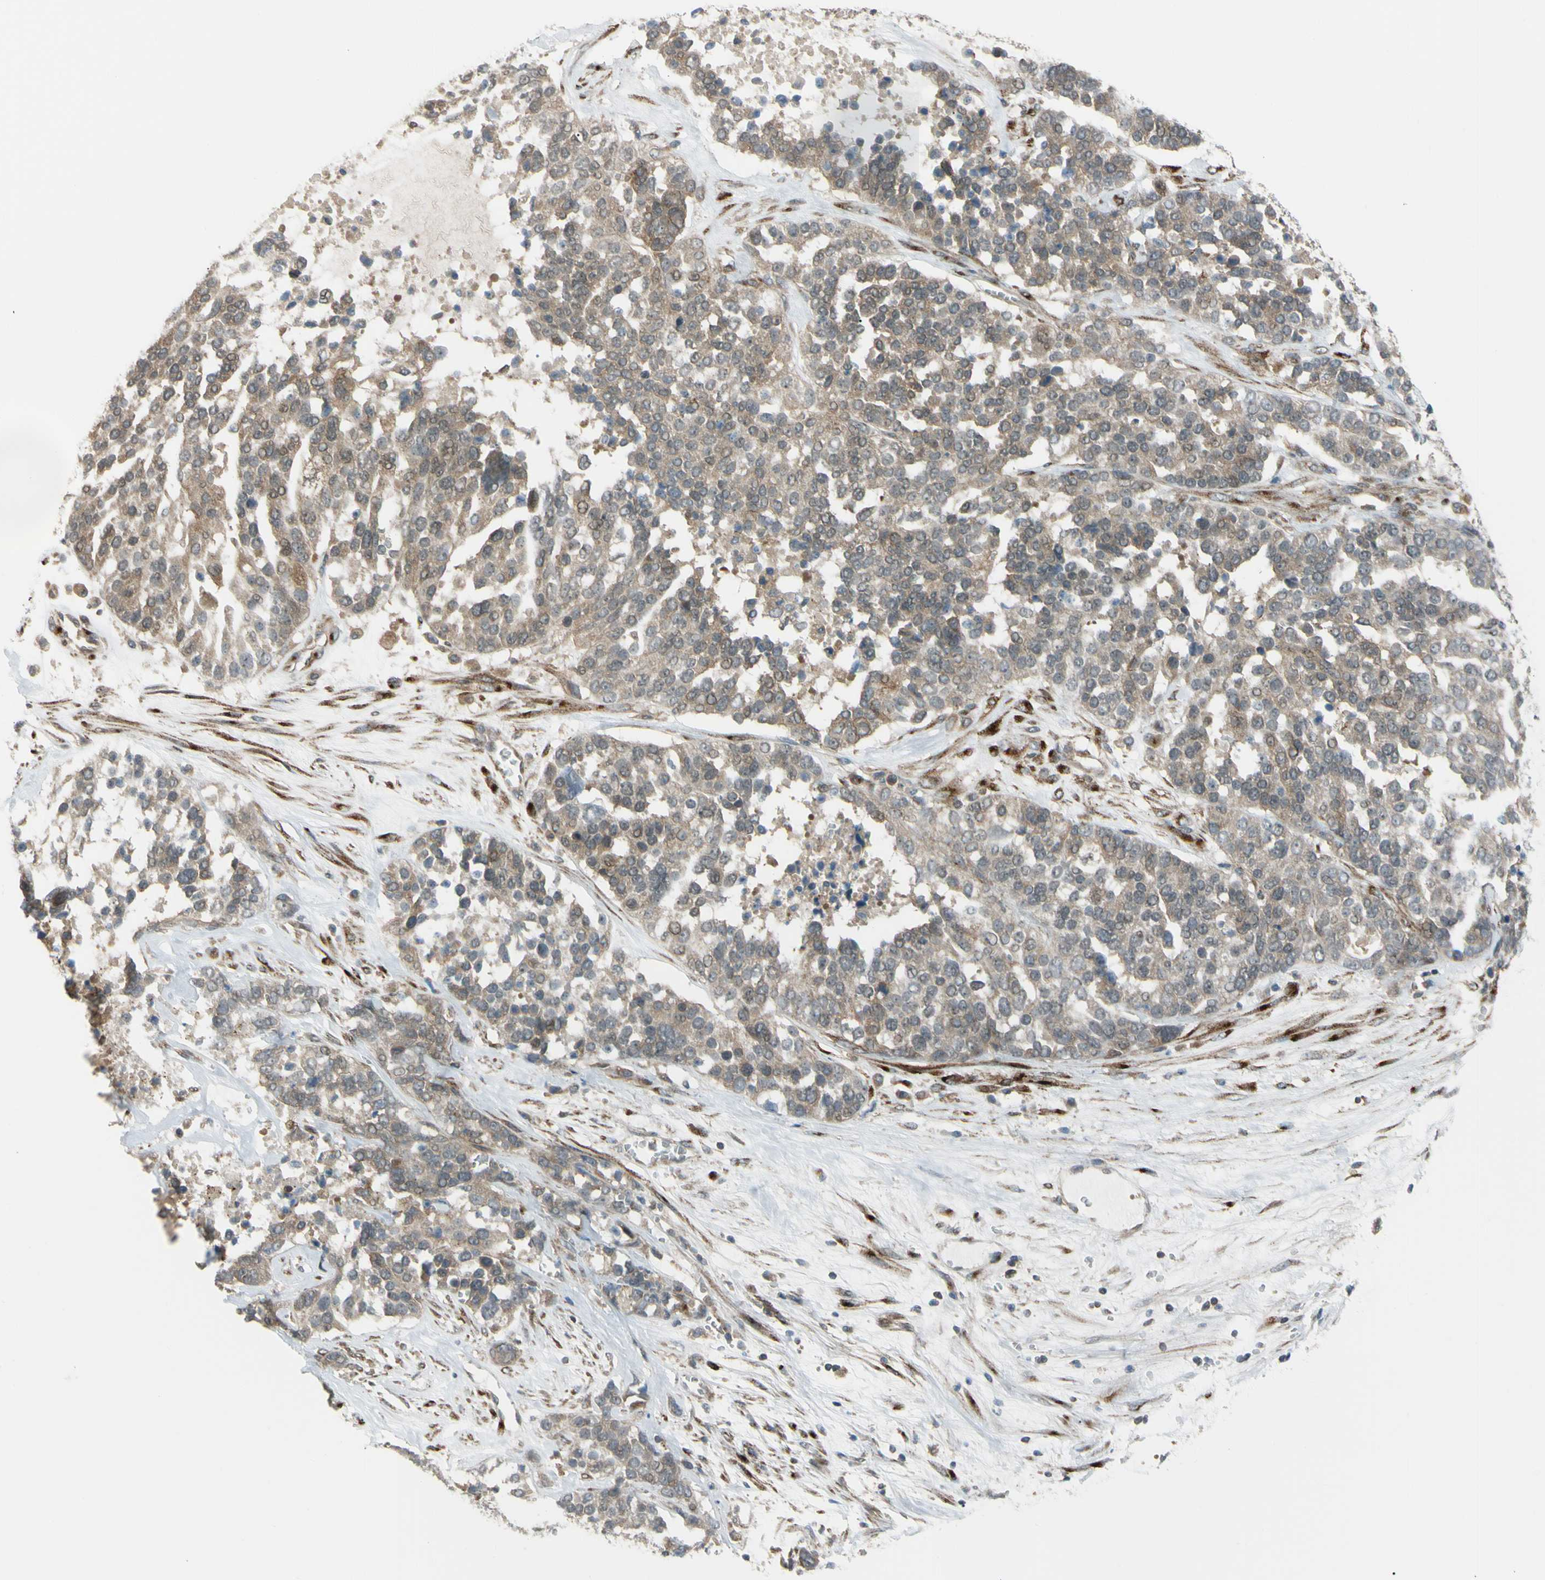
{"staining": {"intensity": "weak", "quantity": "25%-75%", "location": "cytoplasmic/membranous,nuclear"}, "tissue": "ovarian cancer", "cell_type": "Tumor cells", "image_type": "cancer", "snomed": [{"axis": "morphology", "description": "Cystadenocarcinoma, serous, NOS"}, {"axis": "topography", "description": "Ovary"}], "caption": "Serous cystadenocarcinoma (ovarian) was stained to show a protein in brown. There is low levels of weak cytoplasmic/membranous and nuclear positivity in about 25%-75% of tumor cells. Using DAB (brown) and hematoxylin (blue) stains, captured at high magnification using brightfield microscopy.", "gene": "FLII", "patient": {"sex": "female", "age": 44}}